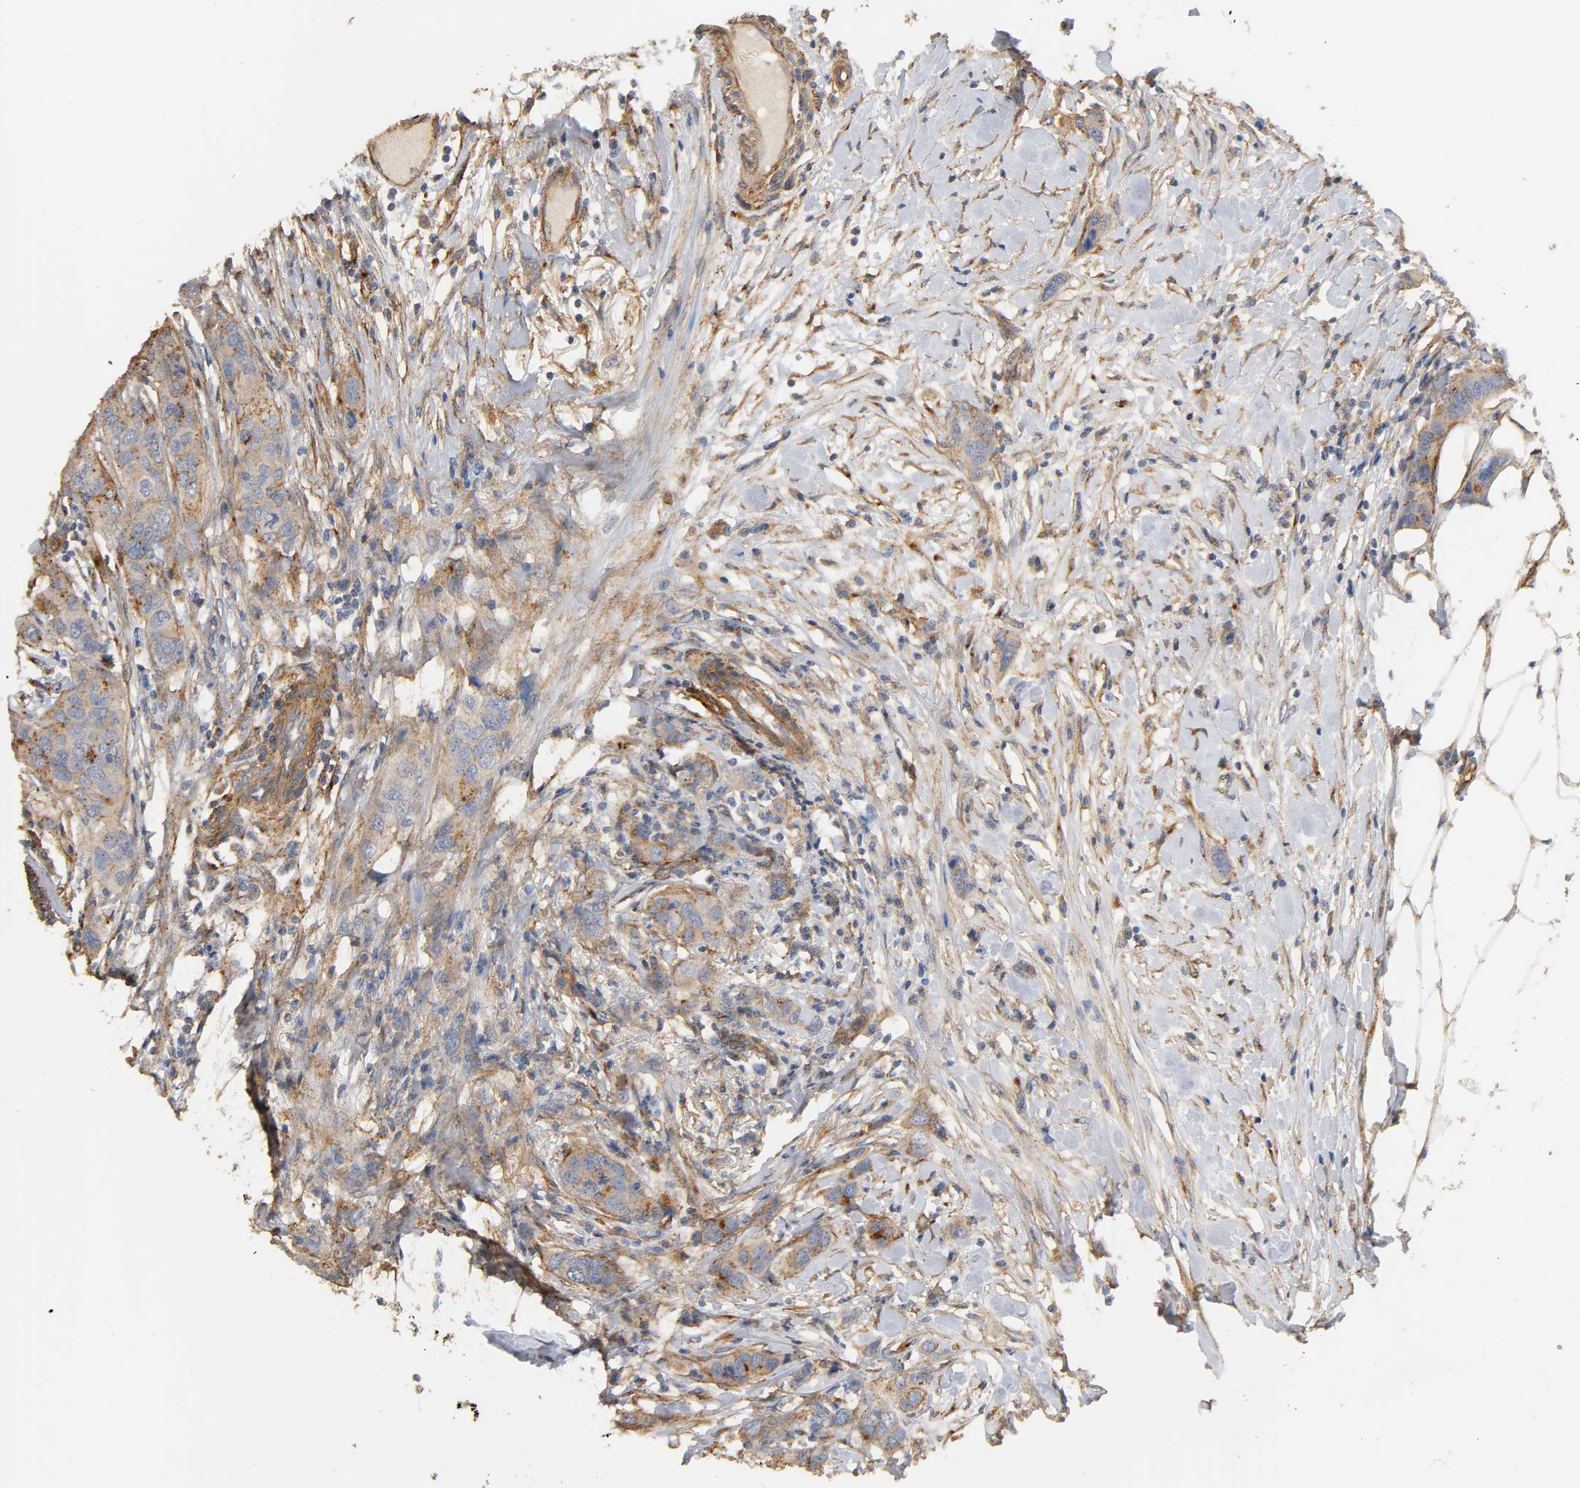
{"staining": {"intensity": "moderate", "quantity": "25%-75%", "location": "cytoplasmic/membranous"}, "tissue": "breast cancer", "cell_type": "Tumor cells", "image_type": "cancer", "snomed": [{"axis": "morphology", "description": "Duct carcinoma"}, {"axis": "topography", "description": "Breast"}], "caption": "Moderate cytoplasmic/membranous positivity for a protein is seen in approximately 25%-75% of tumor cells of breast cancer (invasive ductal carcinoma) using IHC.", "gene": "IFITM3", "patient": {"sex": "female", "age": 50}}